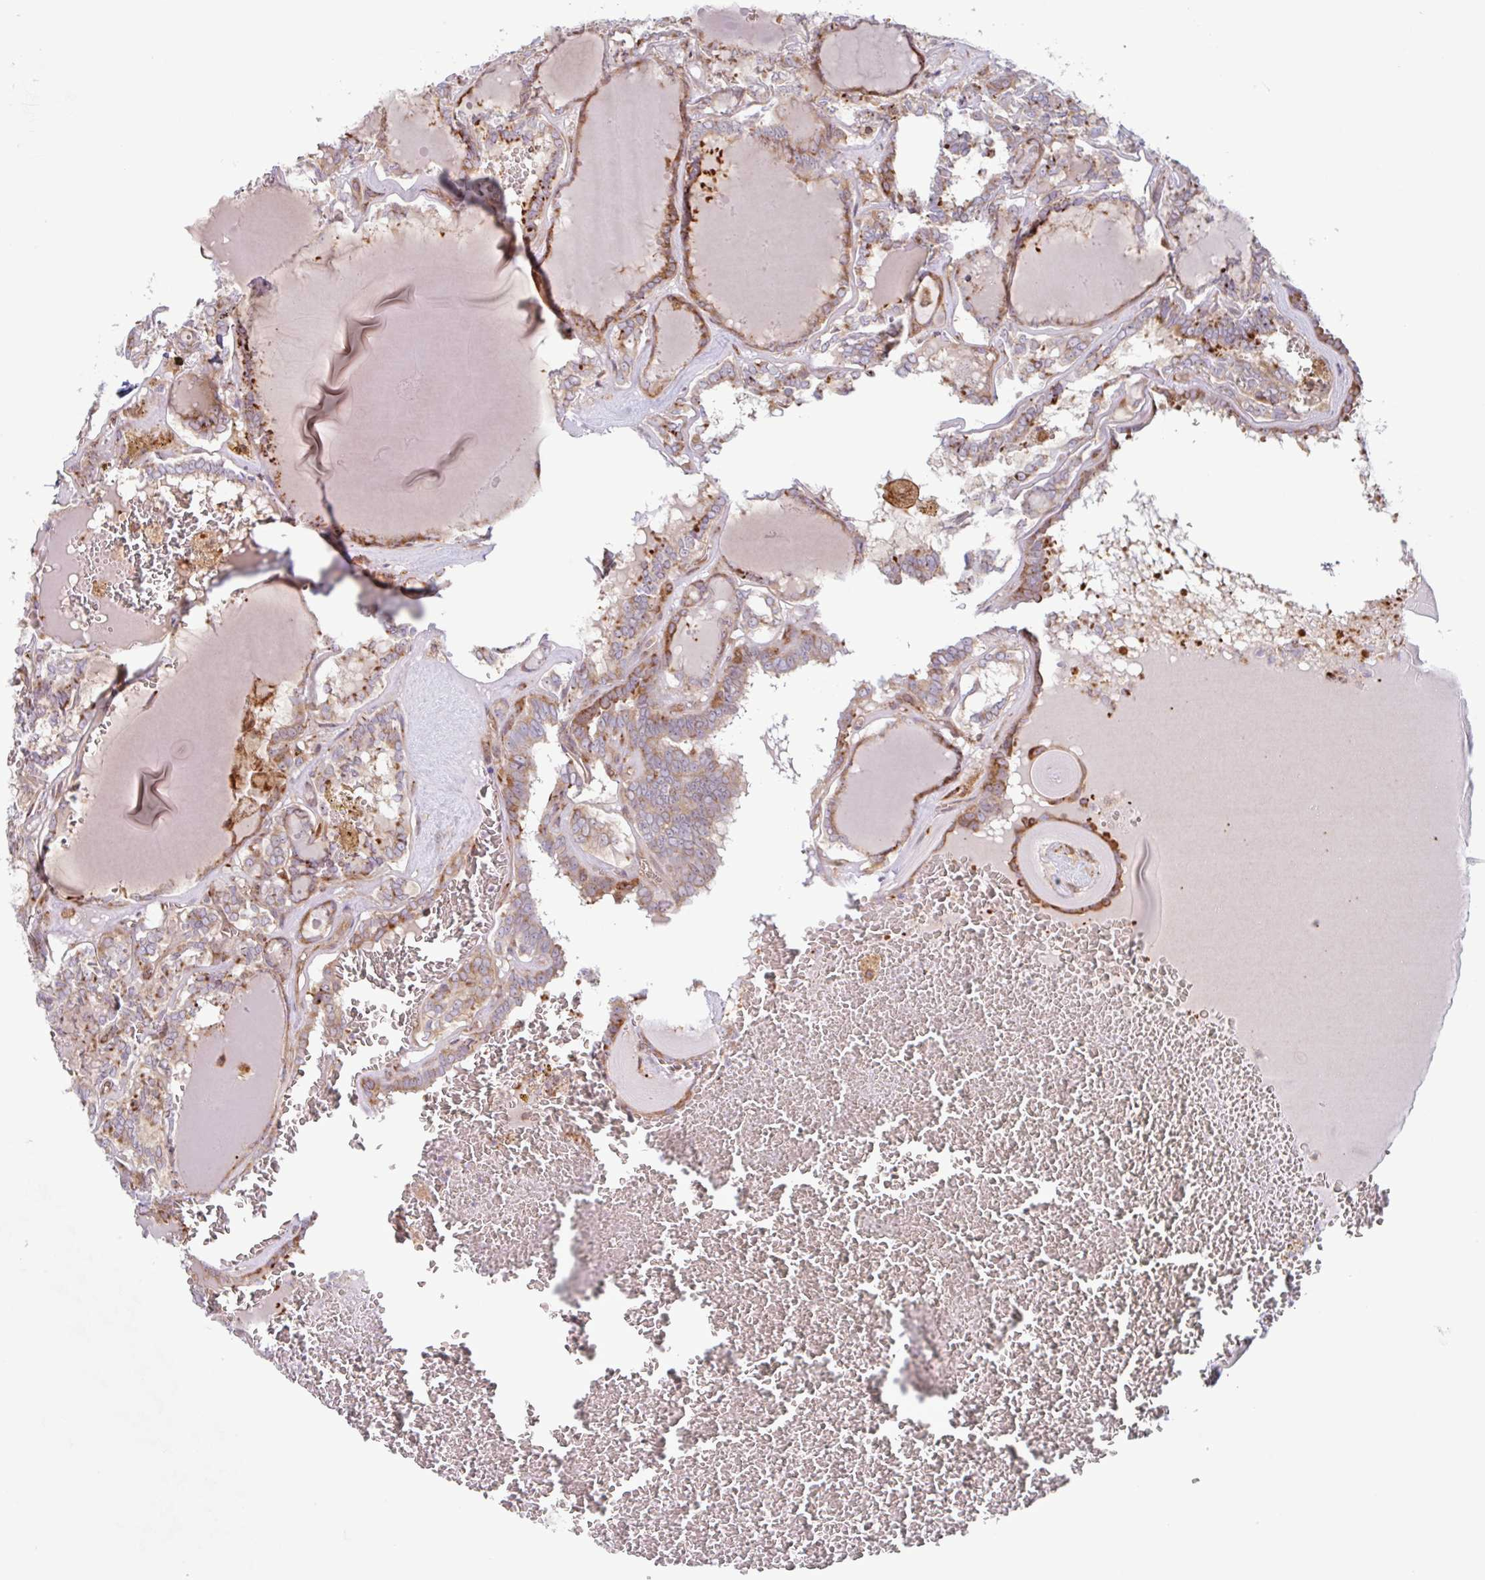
{"staining": {"intensity": "strong", "quantity": "25%-75%", "location": "cytoplasmic/membranous"}, "tissue": "thyroid cancer", "cell_type": "Tumor cells", "image_type": "cancer", "snomed": [{"axis": "morphology", "description": "Papillary adenocarcinoma, NOS"}, {"axis": "topography", "description": "Thyroid gland"}], "caption": "An immunohistochemistry (IHC) micrograph of neoplastic tissue is shown. Protein staining in brown shows strong cytoplasmic/membranous positivity in thyroid papillary adenocarcinoma within tumor cells.", "gene": "RIT1", "patient": {"sex": "female", "age": 72}}